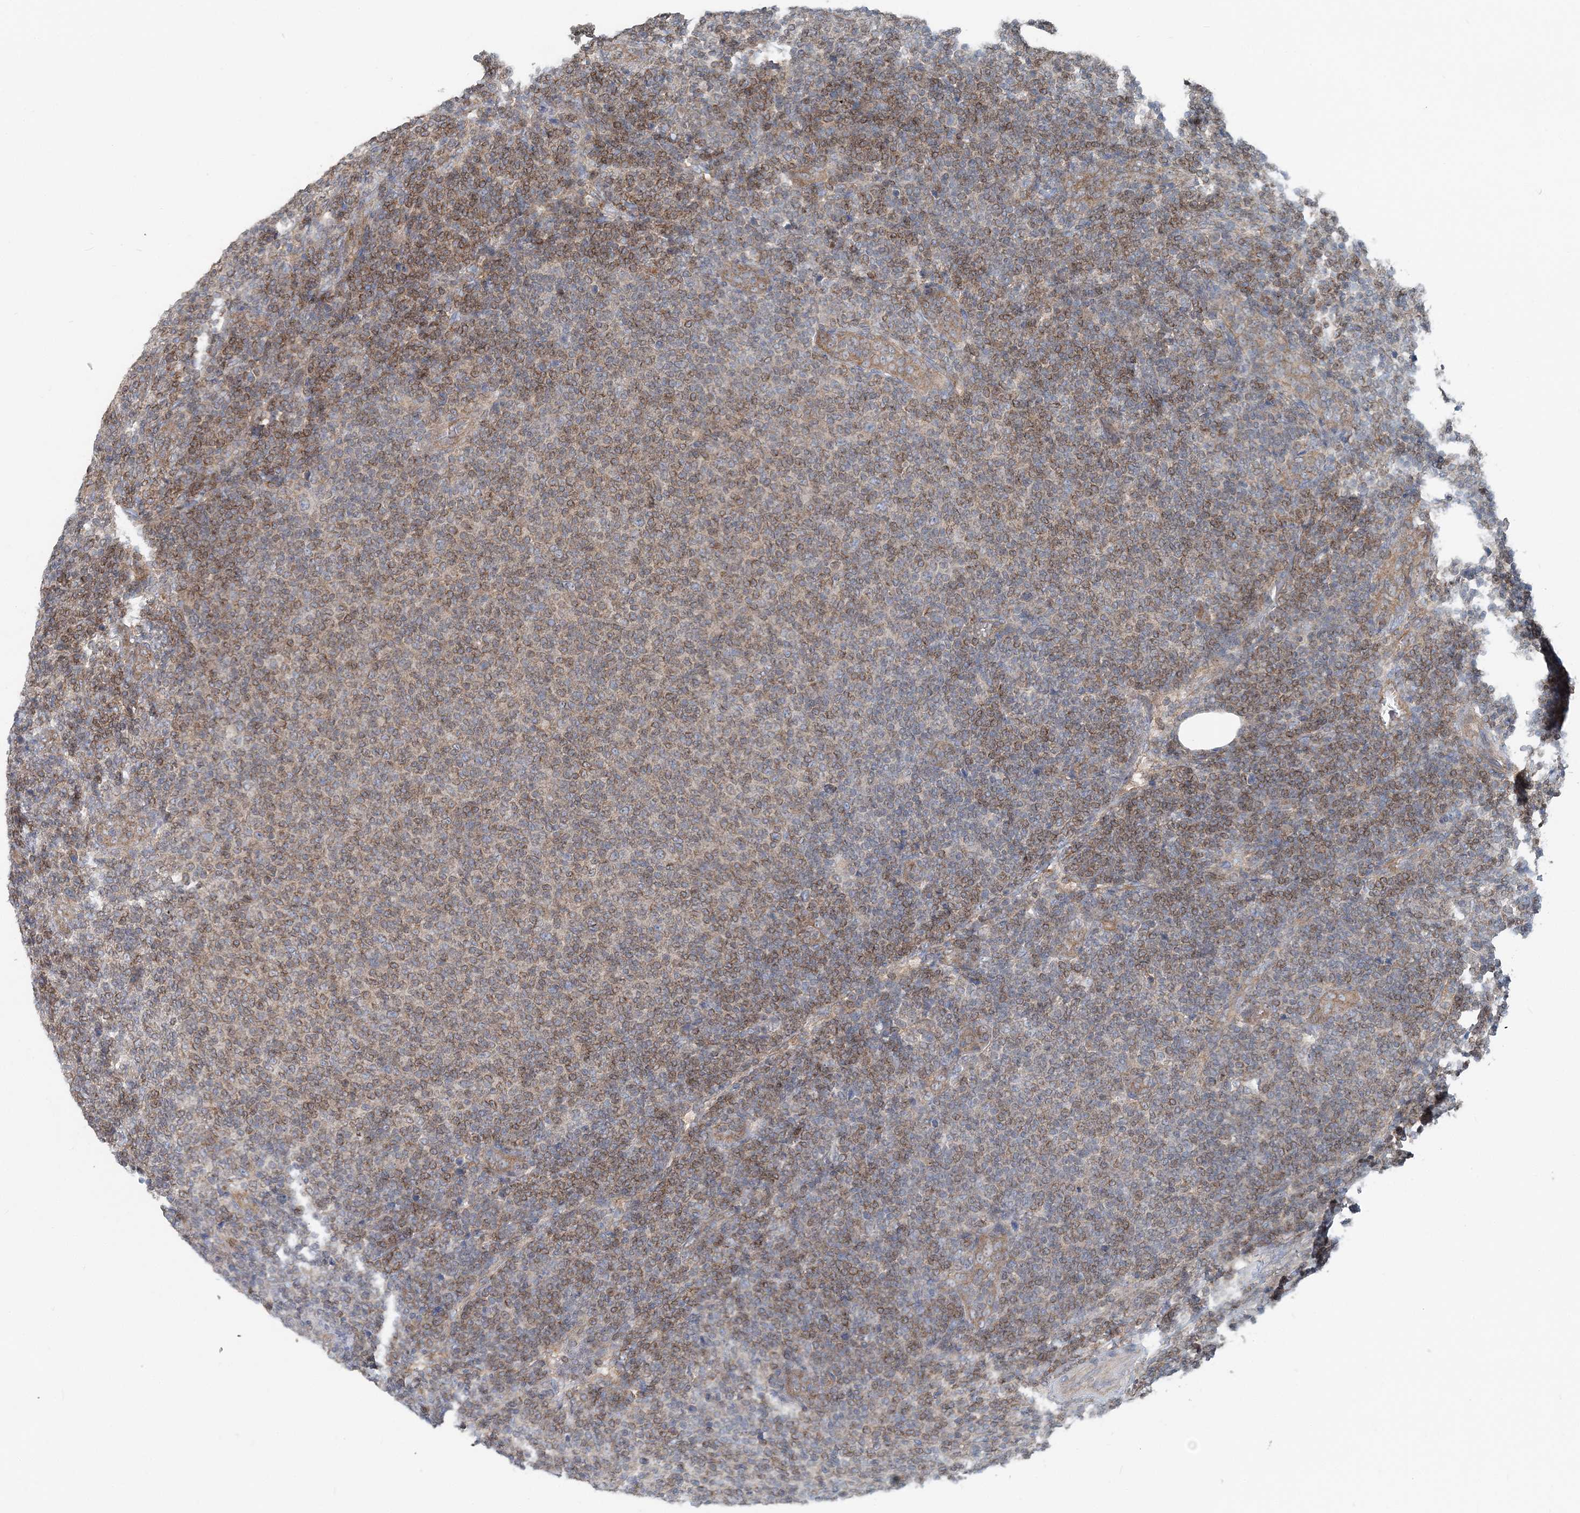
{"staining": {"intensity": "moderate", "quantity": ">75%", "location": "cytoplasmic/membranous"}, "tissue": "lymphoma", "cell_type": "Tumor cells", "image_type": "cancer", "snomed": [{"axis": "morphology", "description": "Malignant lymphoma, non-Hodgkin's type, Low grade"}, {"axis": "topography", "description": "Lymph node"}], "caption": "Immunohistochemistry histopathology image of neoplastic tissue: malignant lymphoma, non-Hodgkin's type (low-grade) stained using immunohistochemistry demonstrates medium levels of moderate protein expression localized specifically in the cytoplasmic/membranous of tumor cells, appearing as a cytoplasmic/membranous brown color.", "gene": "MOB4", "patient": {"sex": "male", "age": 66}}